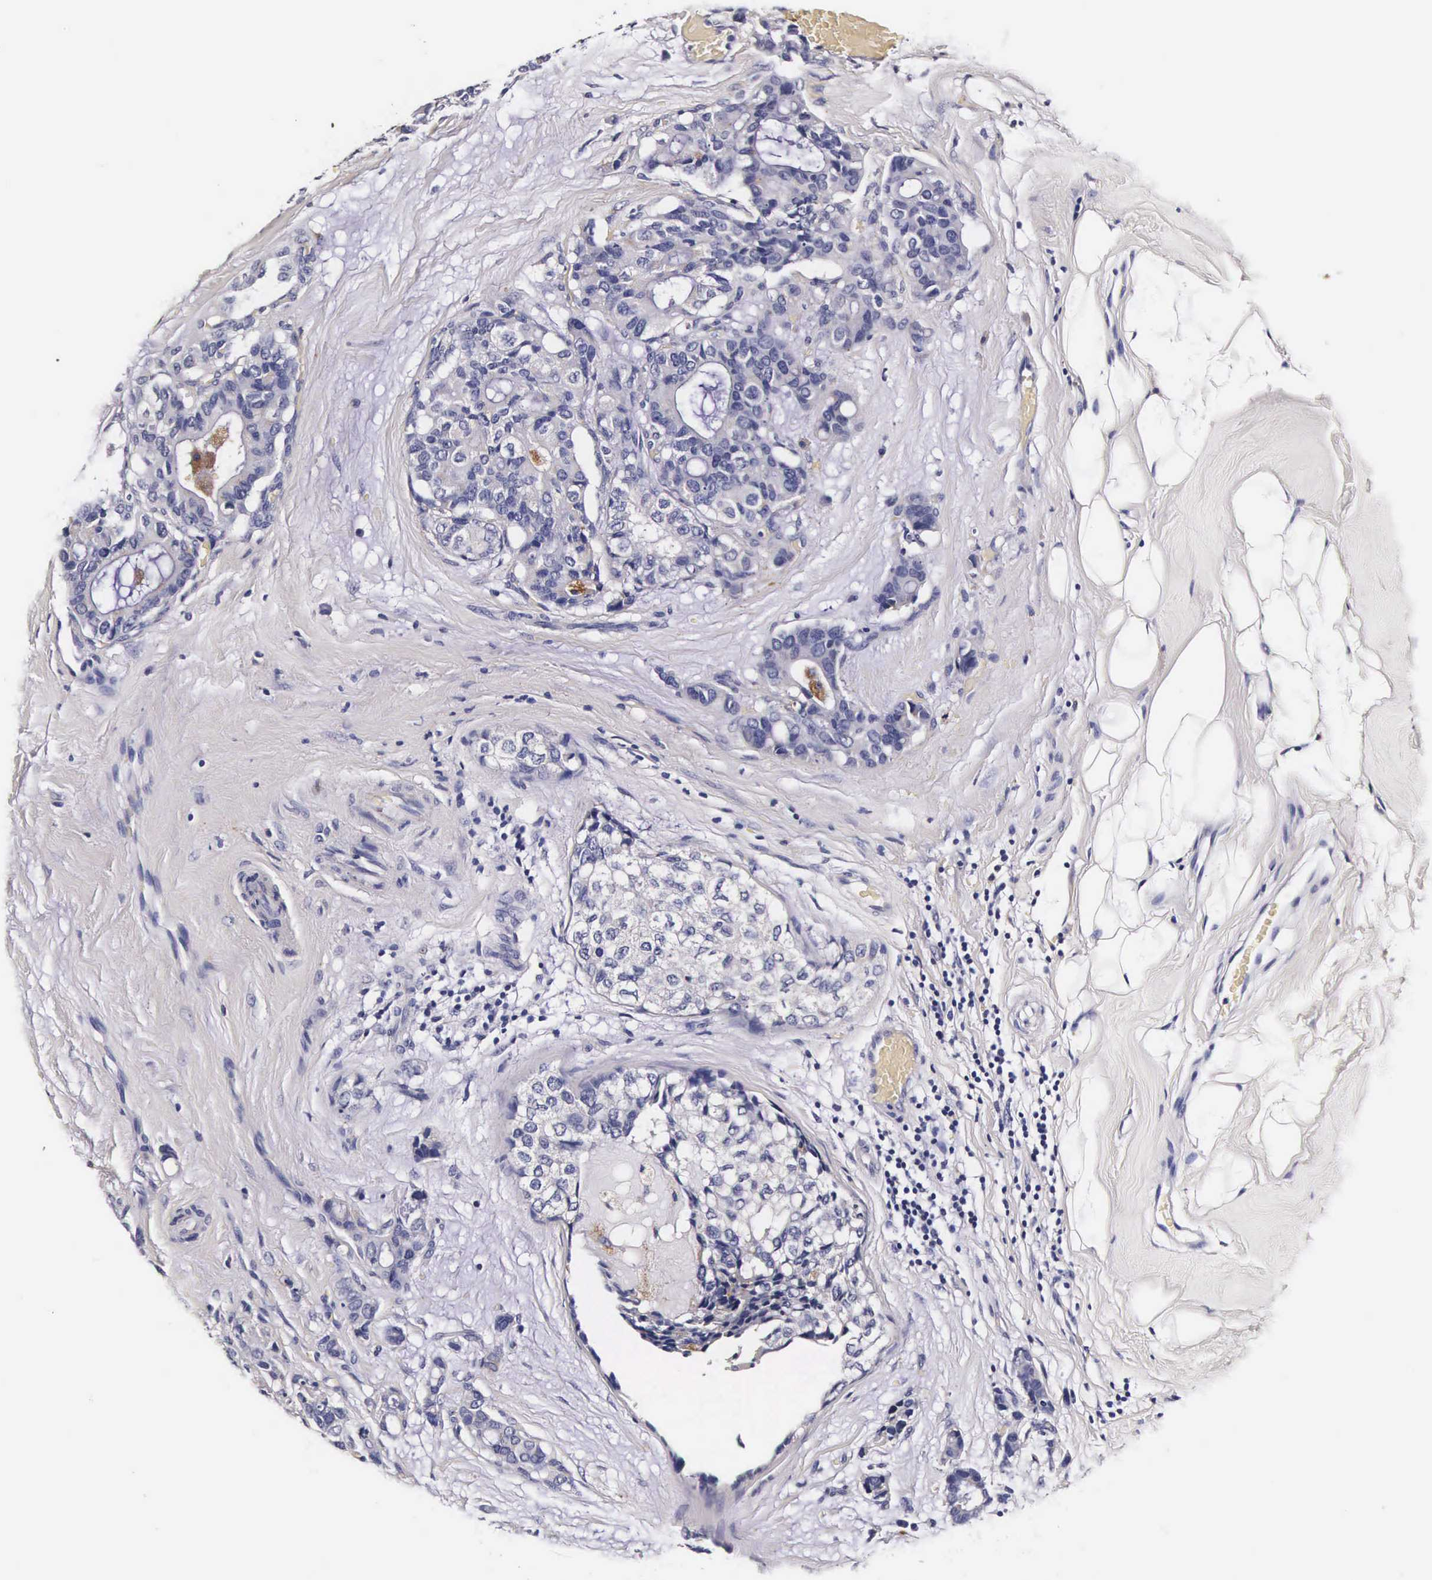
{"staining": {"intensity": "negative", "quantity": "none", "location": "none"}, "tissue": "breast cancer", "cell_type": "Tumor cells", "image_type": "cancer", "snomed": [{"axis": "morphology", "description": "Duct carcinoma"}, {"axis": "topography", "description": "Breast"}], "caption": "Protein analysis of breast intraductal carcinoma displays no significant positivity in tumor cells.", "gene": "CTSB", "patient": {"sex": "female", "age": 69}}